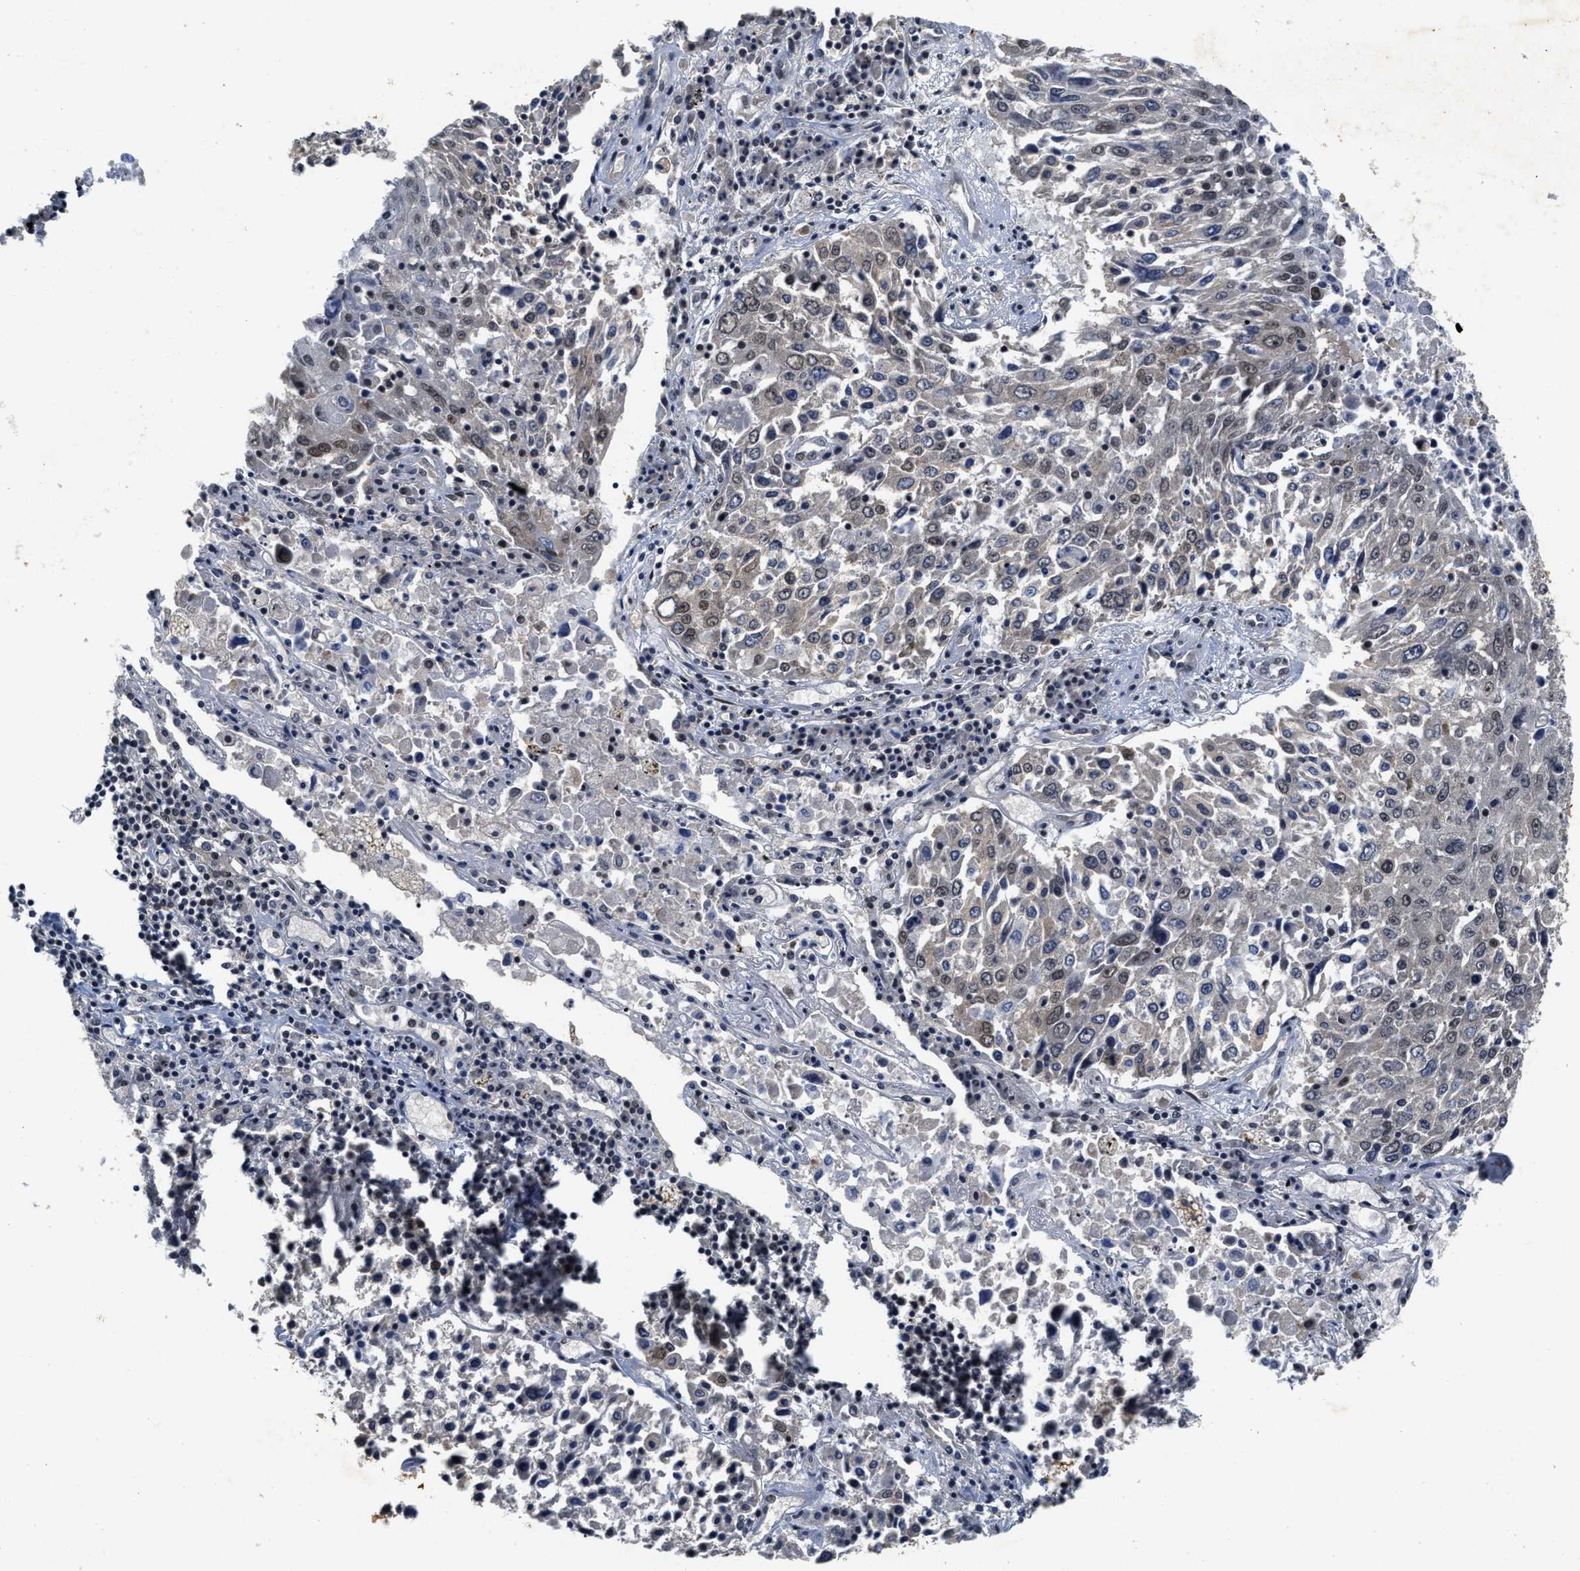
{"staining": {"intensity": "weak", "quantity": "<25%", "location": "nuclear"}, "tissue": "lung cancer", "cell_type": "Tumor cells", "image_type": "cancer", "snomed": [{"axis": "morphology", "description": "Squamous cell carcinoma, NOS"}, {"axis": "topography", "description": "Lung"}], "caption": "Squamous cell carcinoma (lung) was stained to show a protein in brown. There is no significant positivity in tumor cells. Nuclei are stained in blue.", "gene": "INIP", "patient": {"sex": "male", "age": 65}}